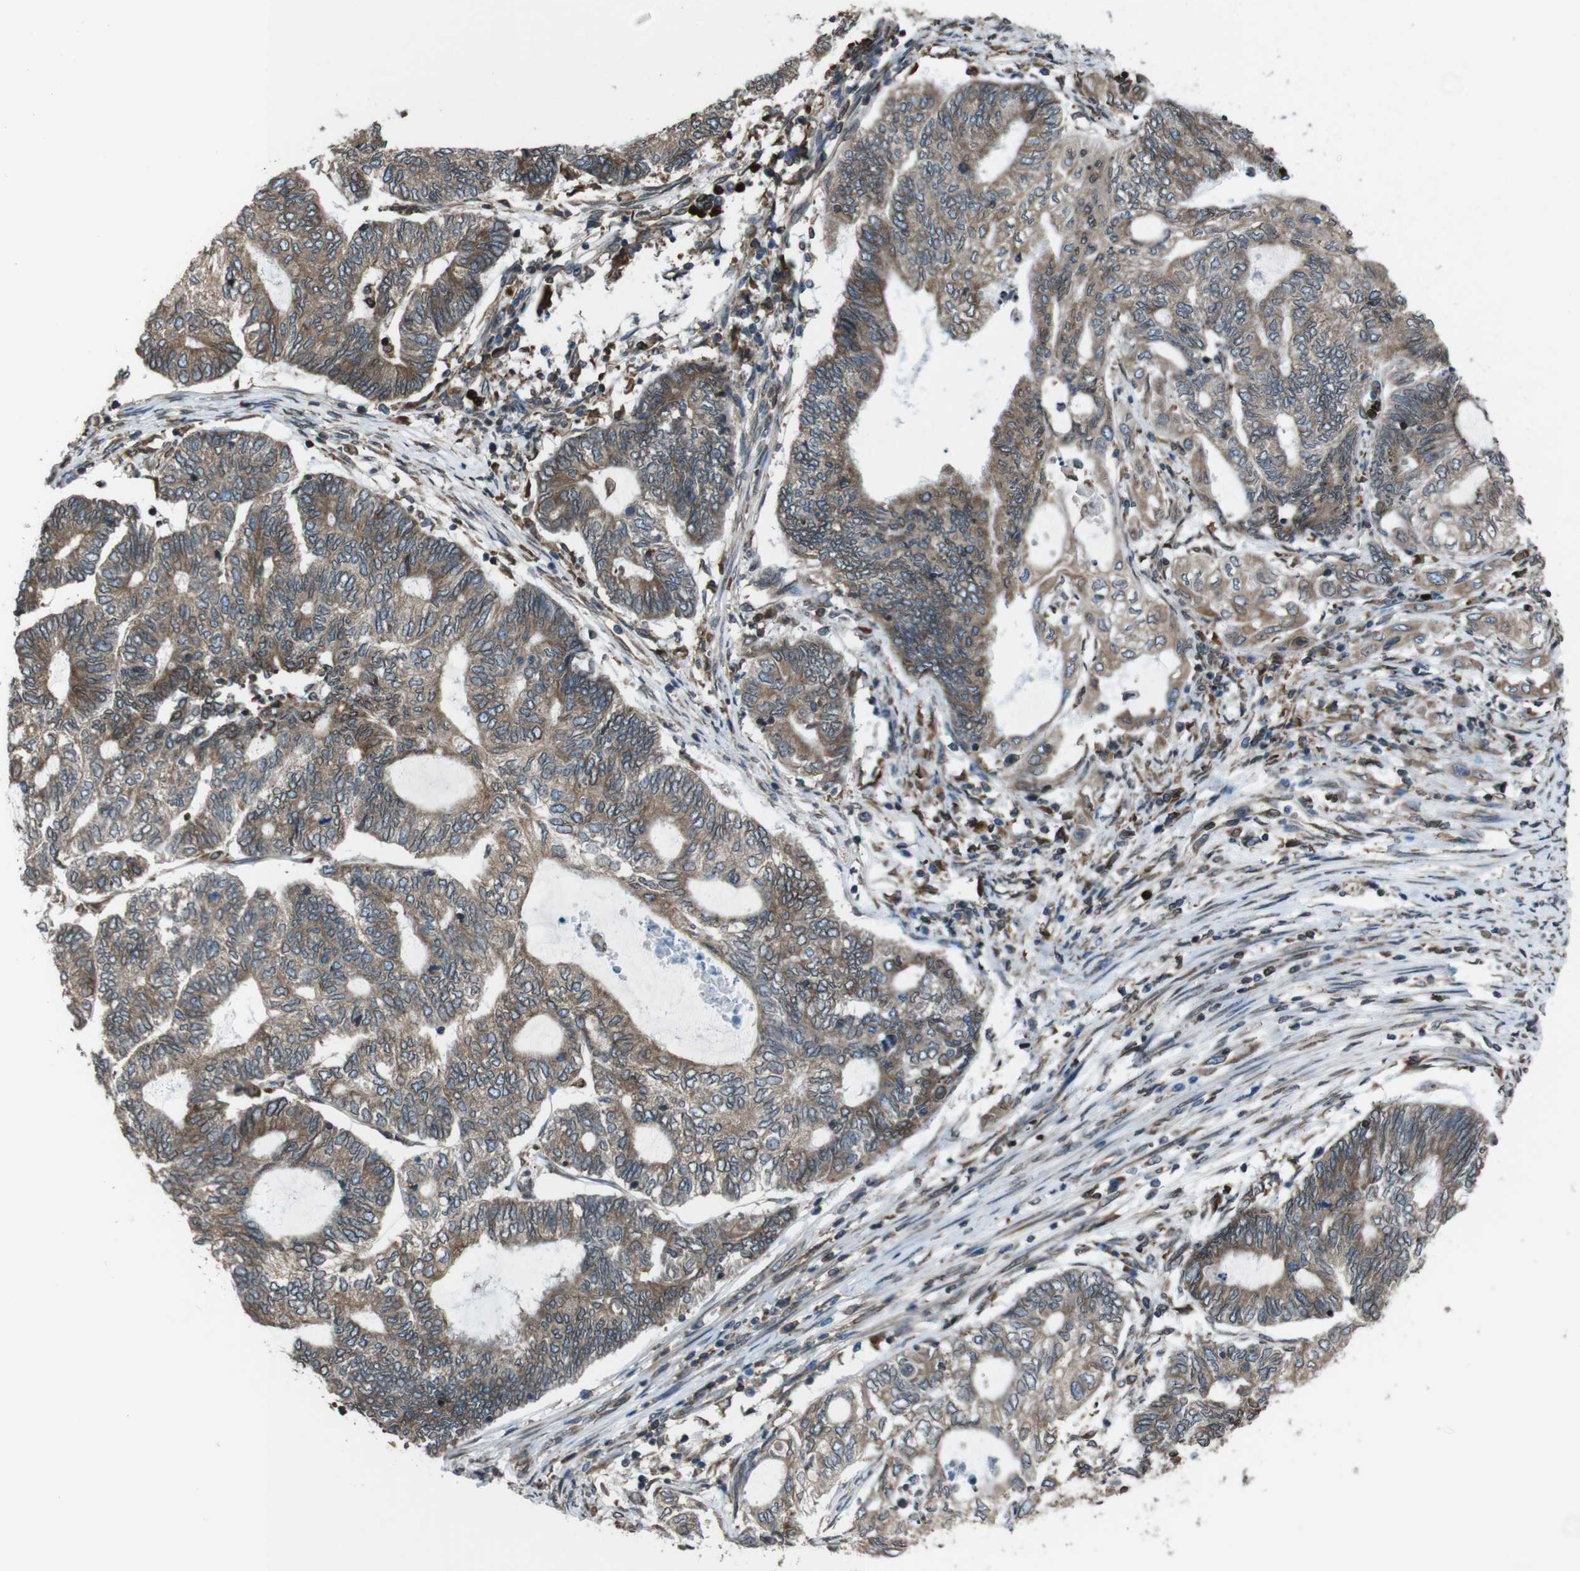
{"staining": {"intensity": "moderate", "quantity": ">75%", "location": "cytoplasmic/membranous"}, "tissue": "endometrial cancer", "cell_type": "Tumor cells", "image_type": "cancer", "snomed": [{"axis": "morphology", "description": "Adenocarcinoma, NOS"}, {"axis": "topography", "description": "Uterus"}, {"axis": "topography", "description": "Endometrium"}], "caption": "Human endometrial cancer stained for a protein (brown) reveals moderate cytoplasmic/membranous positive expression in about >75% of tumor cells.", "gene": "APMAP", "patient": {"sex": "female", "age": 70}}